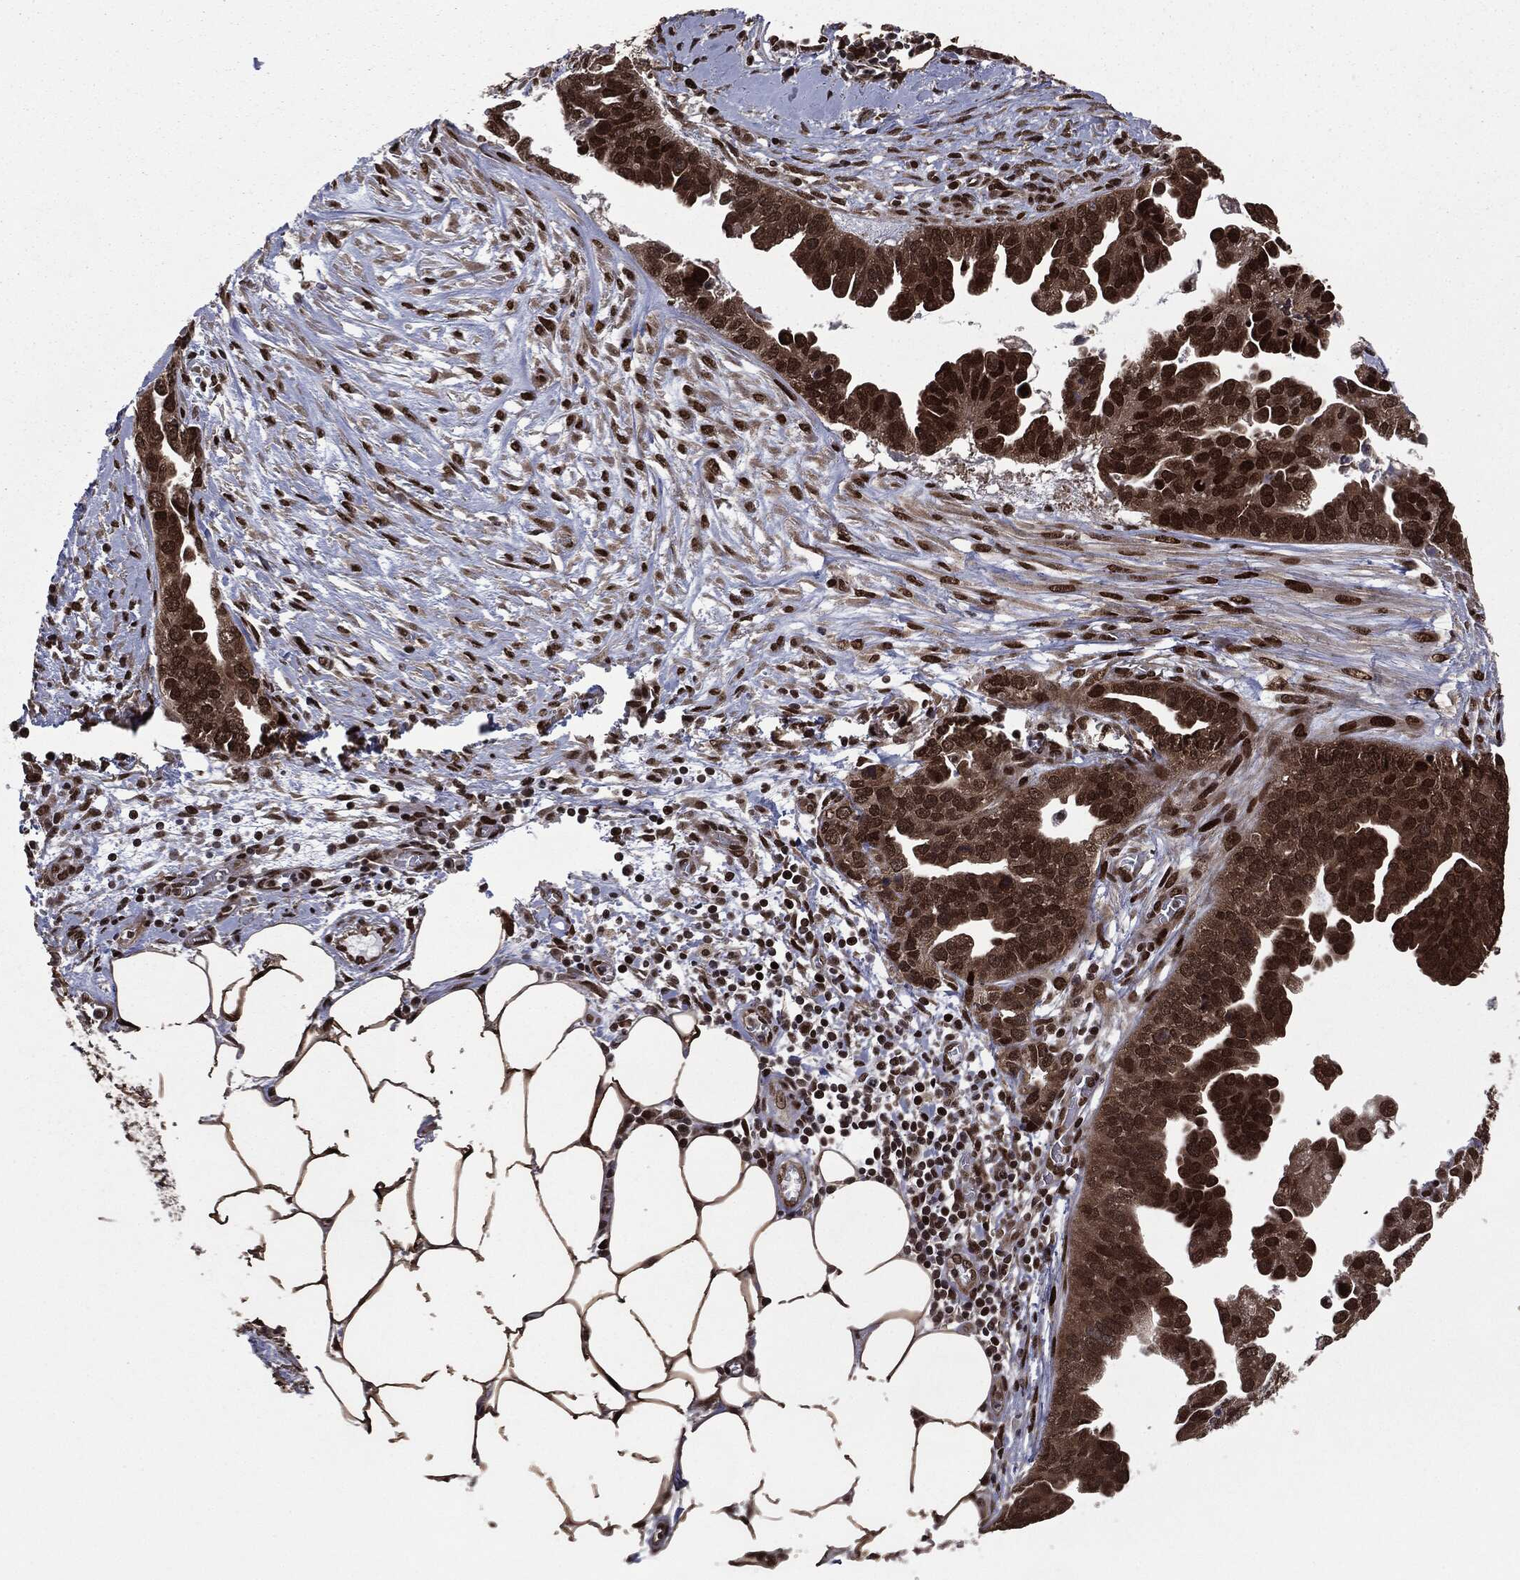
{"staining": {"intensity": "strong", "quantity": ">75%", "location": "cytoplasmic/membranous,nuclear"}, "tissue": "ovarian cancer", "cell_type": "Tumor cells", "image_type": "cancer", "snomed": [{"axis": "morphology", "description": "Cystadenocarcinoma, serous, NOS"}, {"axis": "topography", "description": "Ovary"}], "caption": "Ovarian cancer stained with immunohistochemistry shows strong cytoplasmic/membranous and nuclear expression in about >75% of tumor cells.", "gene": "DVL2", "patient": {"sex": "female", "age": 75}}